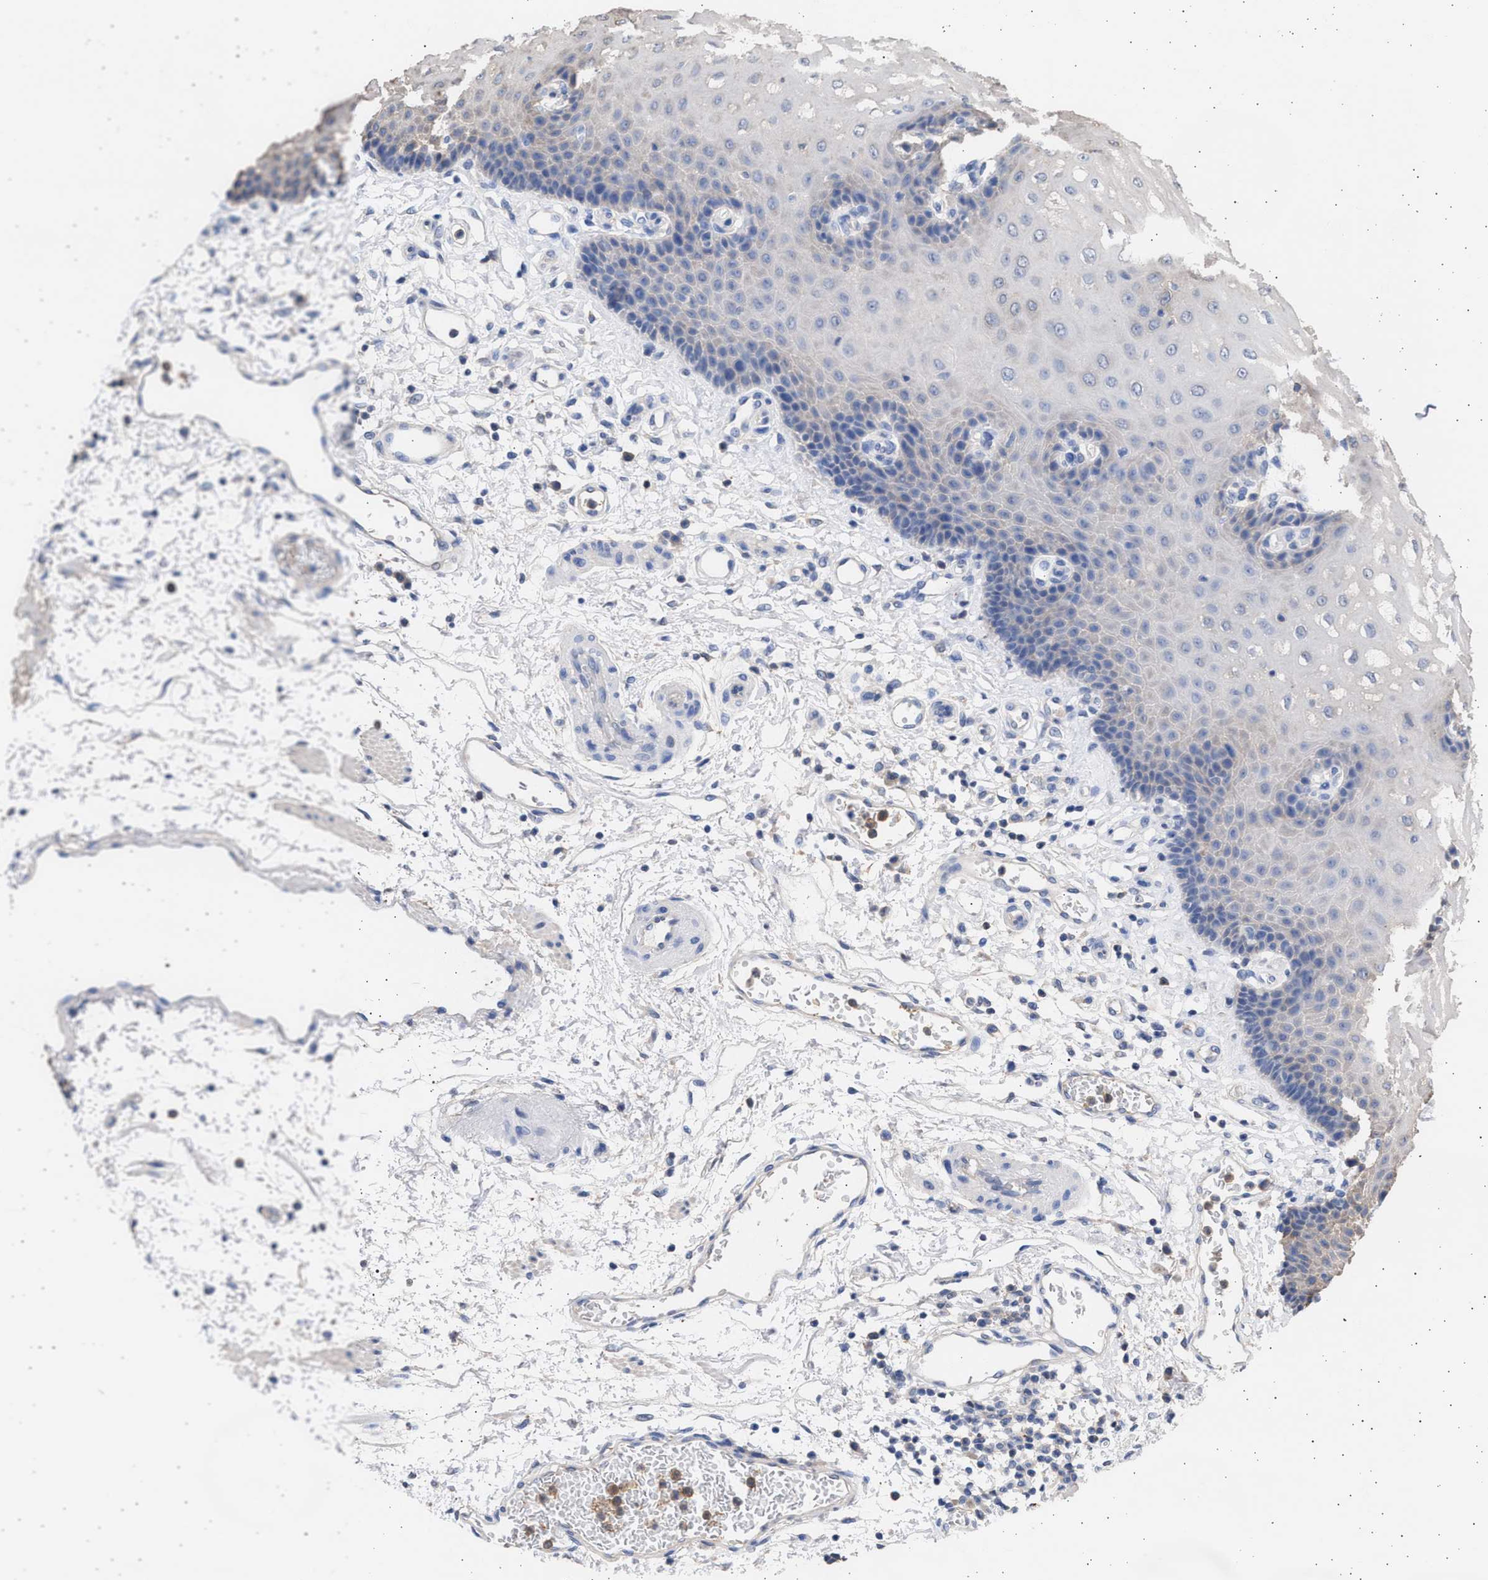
{"staining": {"intensity": "negative", "quantity": "none", "location": "none"}, "tissue": "esophagus", "cell_type": "Squamous epithelial cells", "image_type": "normal", "snomed": [{"axis": "morphology", "description": "Normal tissue, NOS"}, {"axis": "topography", "description": "Esophagus"}], "caption": "This is an immunohistochemistry (IHC) micrograph of normal esophagus. There is no staining in squamous epithelial cells.", "gene": "ALDOC", "patient": {"sex": "male", "age": 54}}